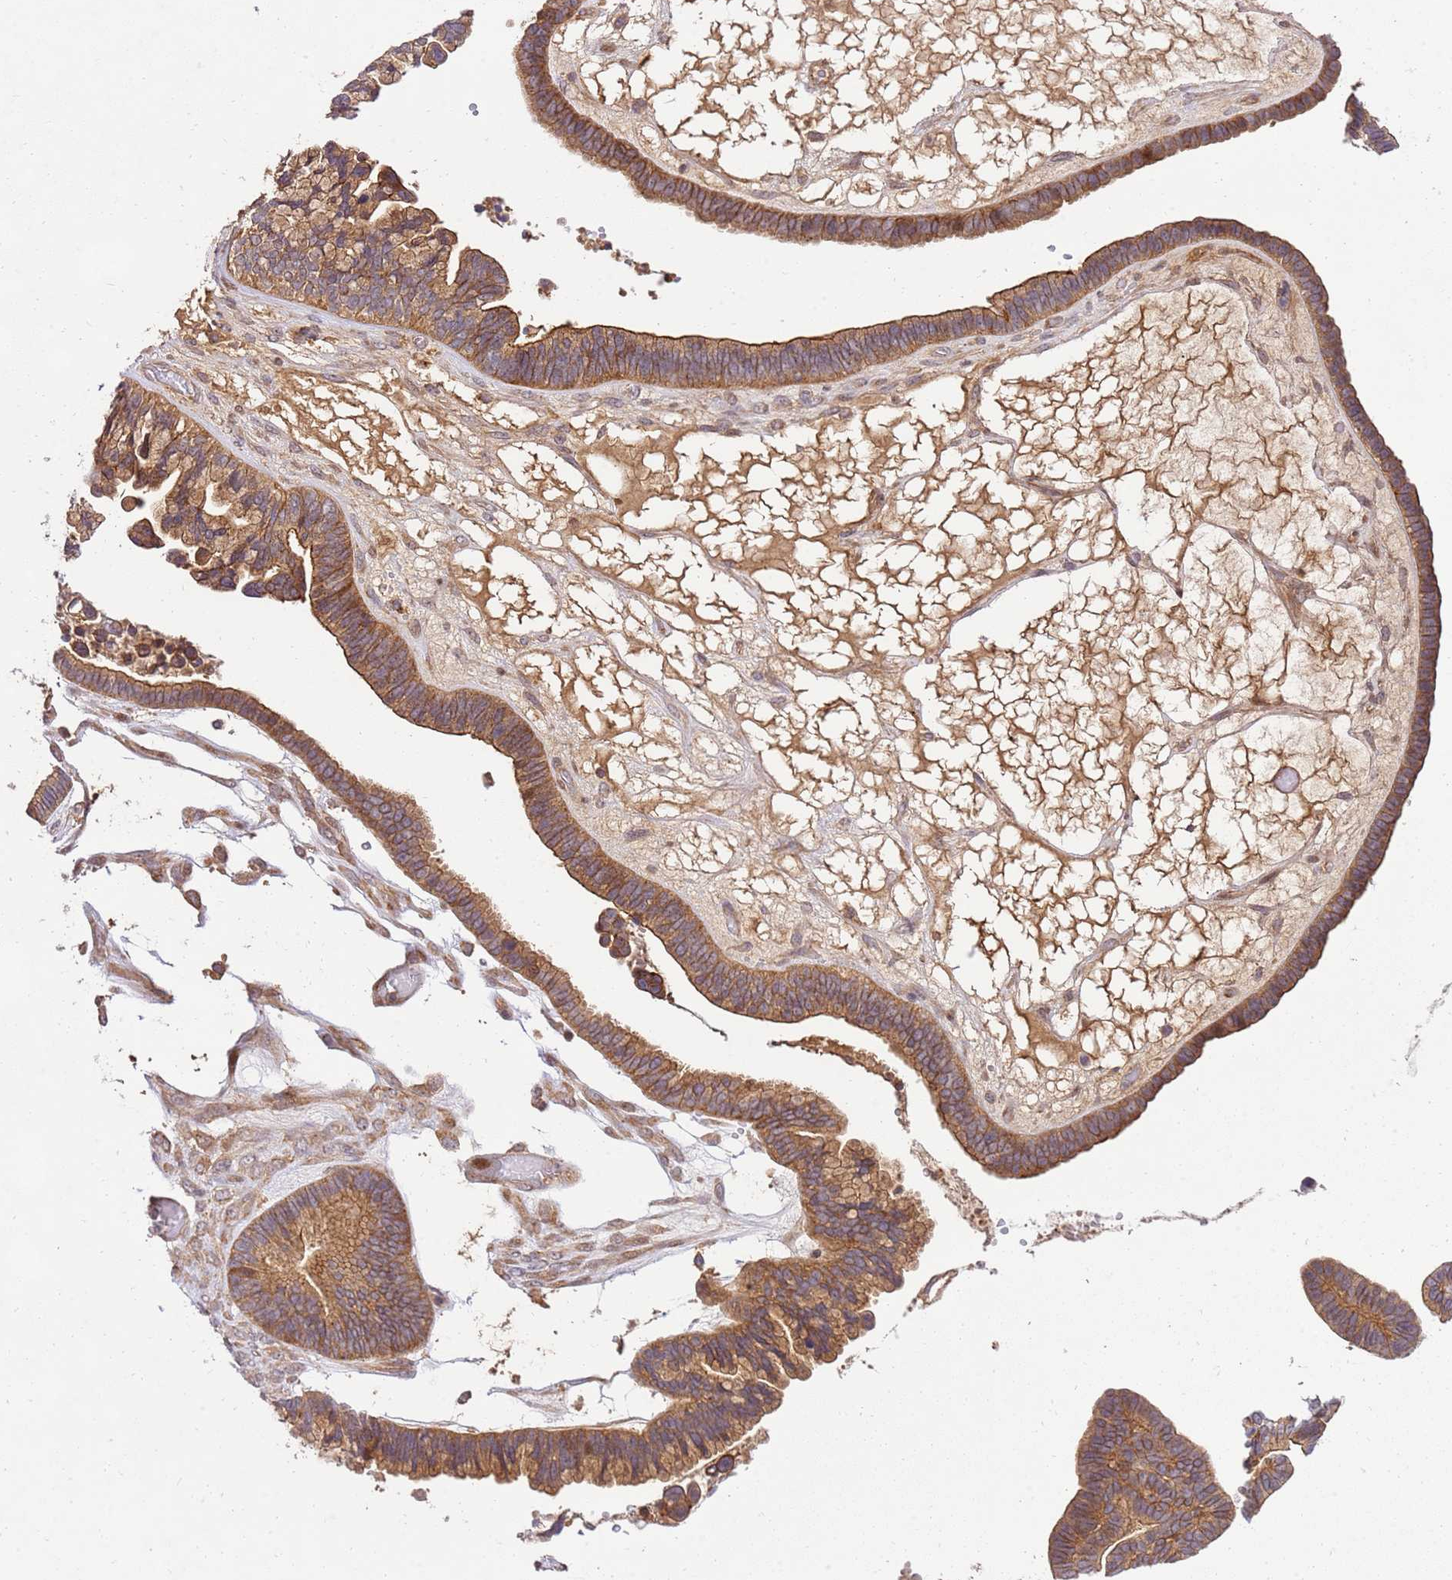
{"staining": {"intensity": "moderate", "quantity": ">75%", "location": "cytoplasmic/membranous"}, "tissue": "ovarian cancer", "cell_type": "Tumor cells", "image_type": "cancer", "snomed": [{"axis": "morphology", "description": "Cystadenocarcinoma, serous, NOS"}, {"axis": "topography", "description": "Ovary"}], "caption": "Immunohistochemistry (IHC) of human ovarian serous cystadenocarcinoma exhibits medium levels of moderate cytoplasmic/membranous positivity in about >75% of tumor cells. The protein is shown in brown color, while the nuclei are stained blue.", "gene": "GAREM1", "patient": {"sex": "female", "age": 56}}